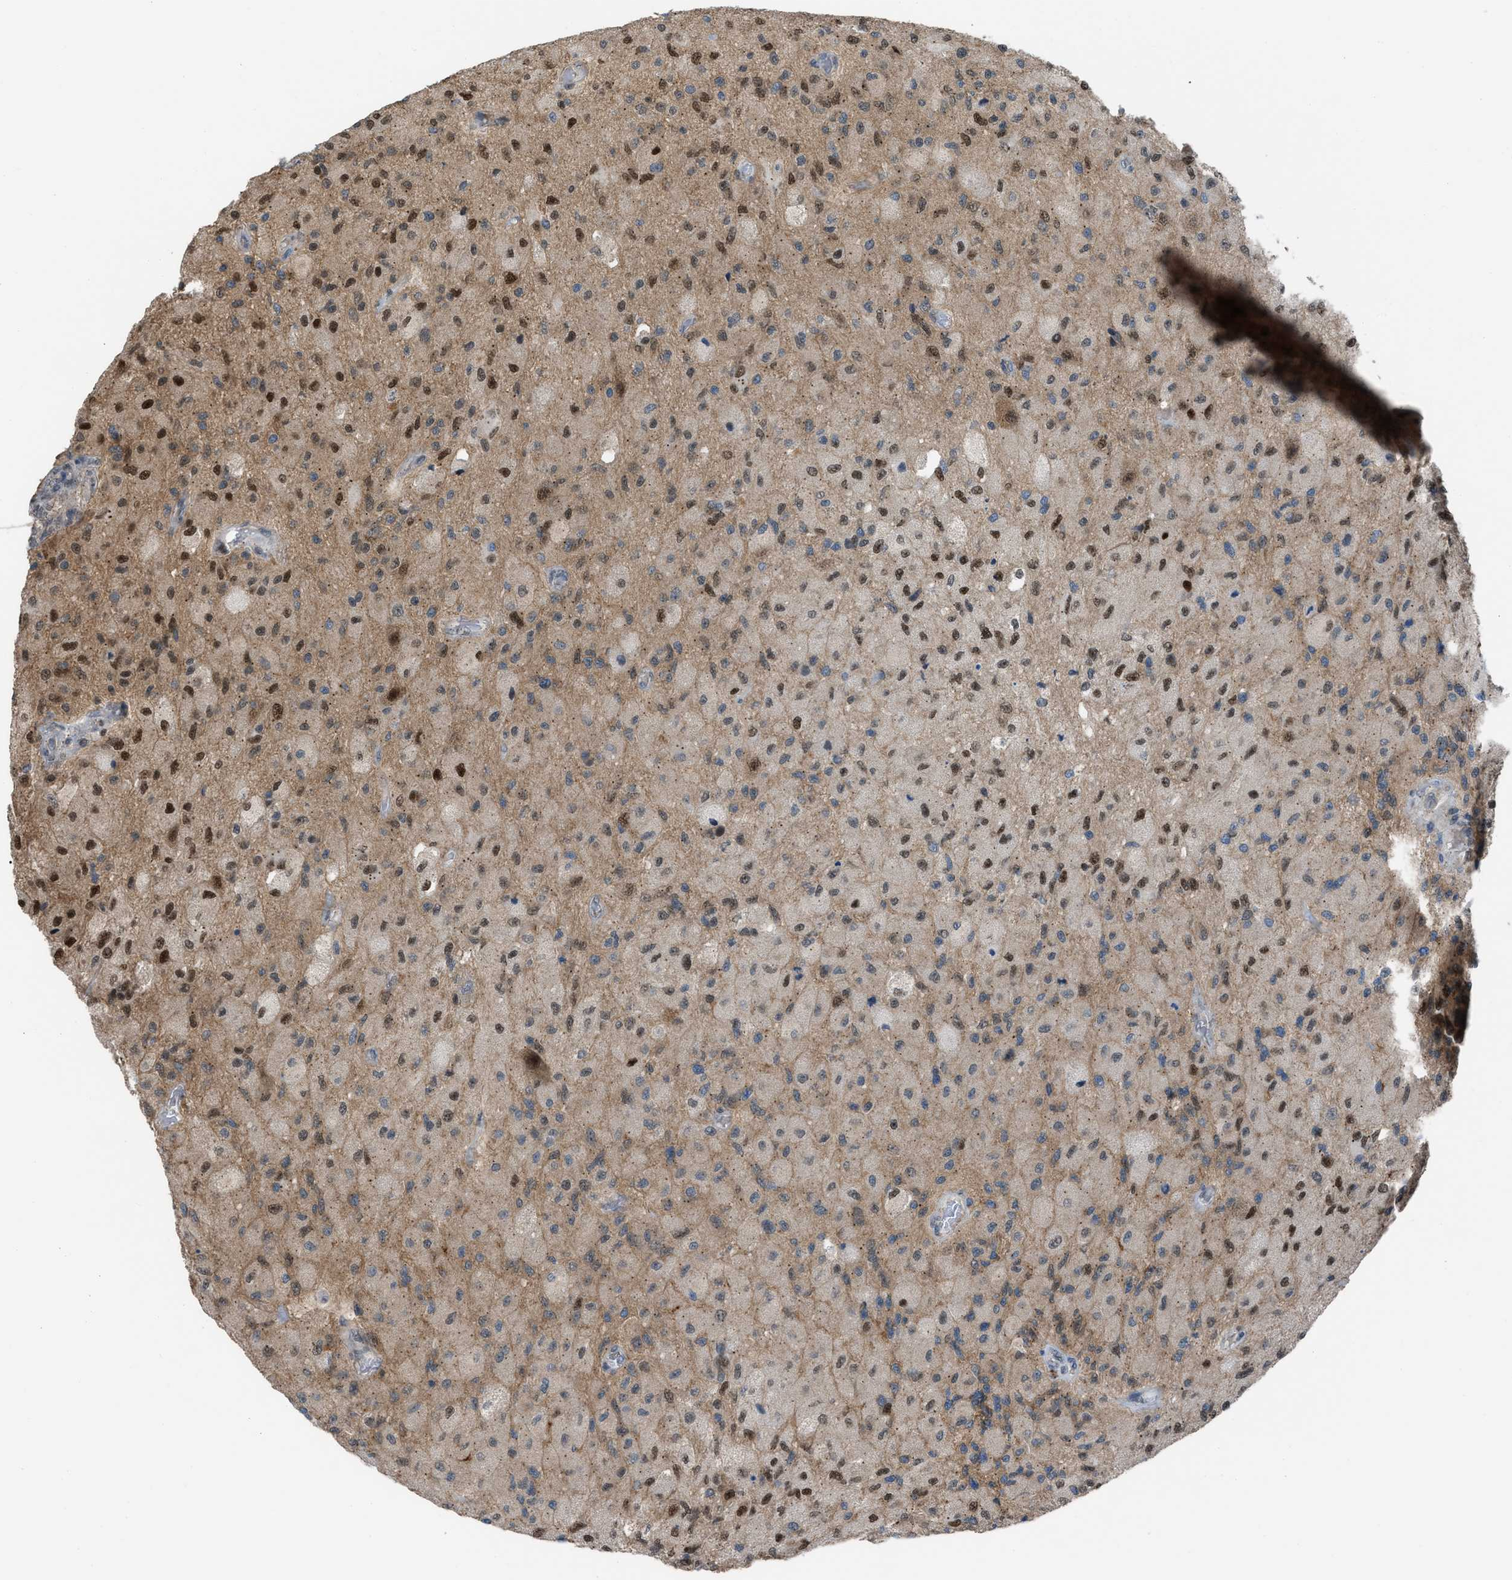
{"staining": {"intensity": "strong", "quantity": "25%-75%", "location": "nuclear"}, "tissue": "glioma", "cell_type": "Tumor cells", "image_type": "cancer", "snomed": [{"axis": "morphology", "description": "Normal tissue, NOS"}, {"axis": "morphology", "description": "Glioma, malignant, High grade"}, {"axis": "topography", "description": "Cerebral cortex"}], "caption": "IHC image of neoplastic tissue: glioma stained using immunohistochemistry (IHC) displays high levels of strong protein expression localized specifically in the nuclear of tumor cells, appearing as a nuclear brown color.", "gene": "CRTC1", "patient": {"sex": "male", "age": 77}}